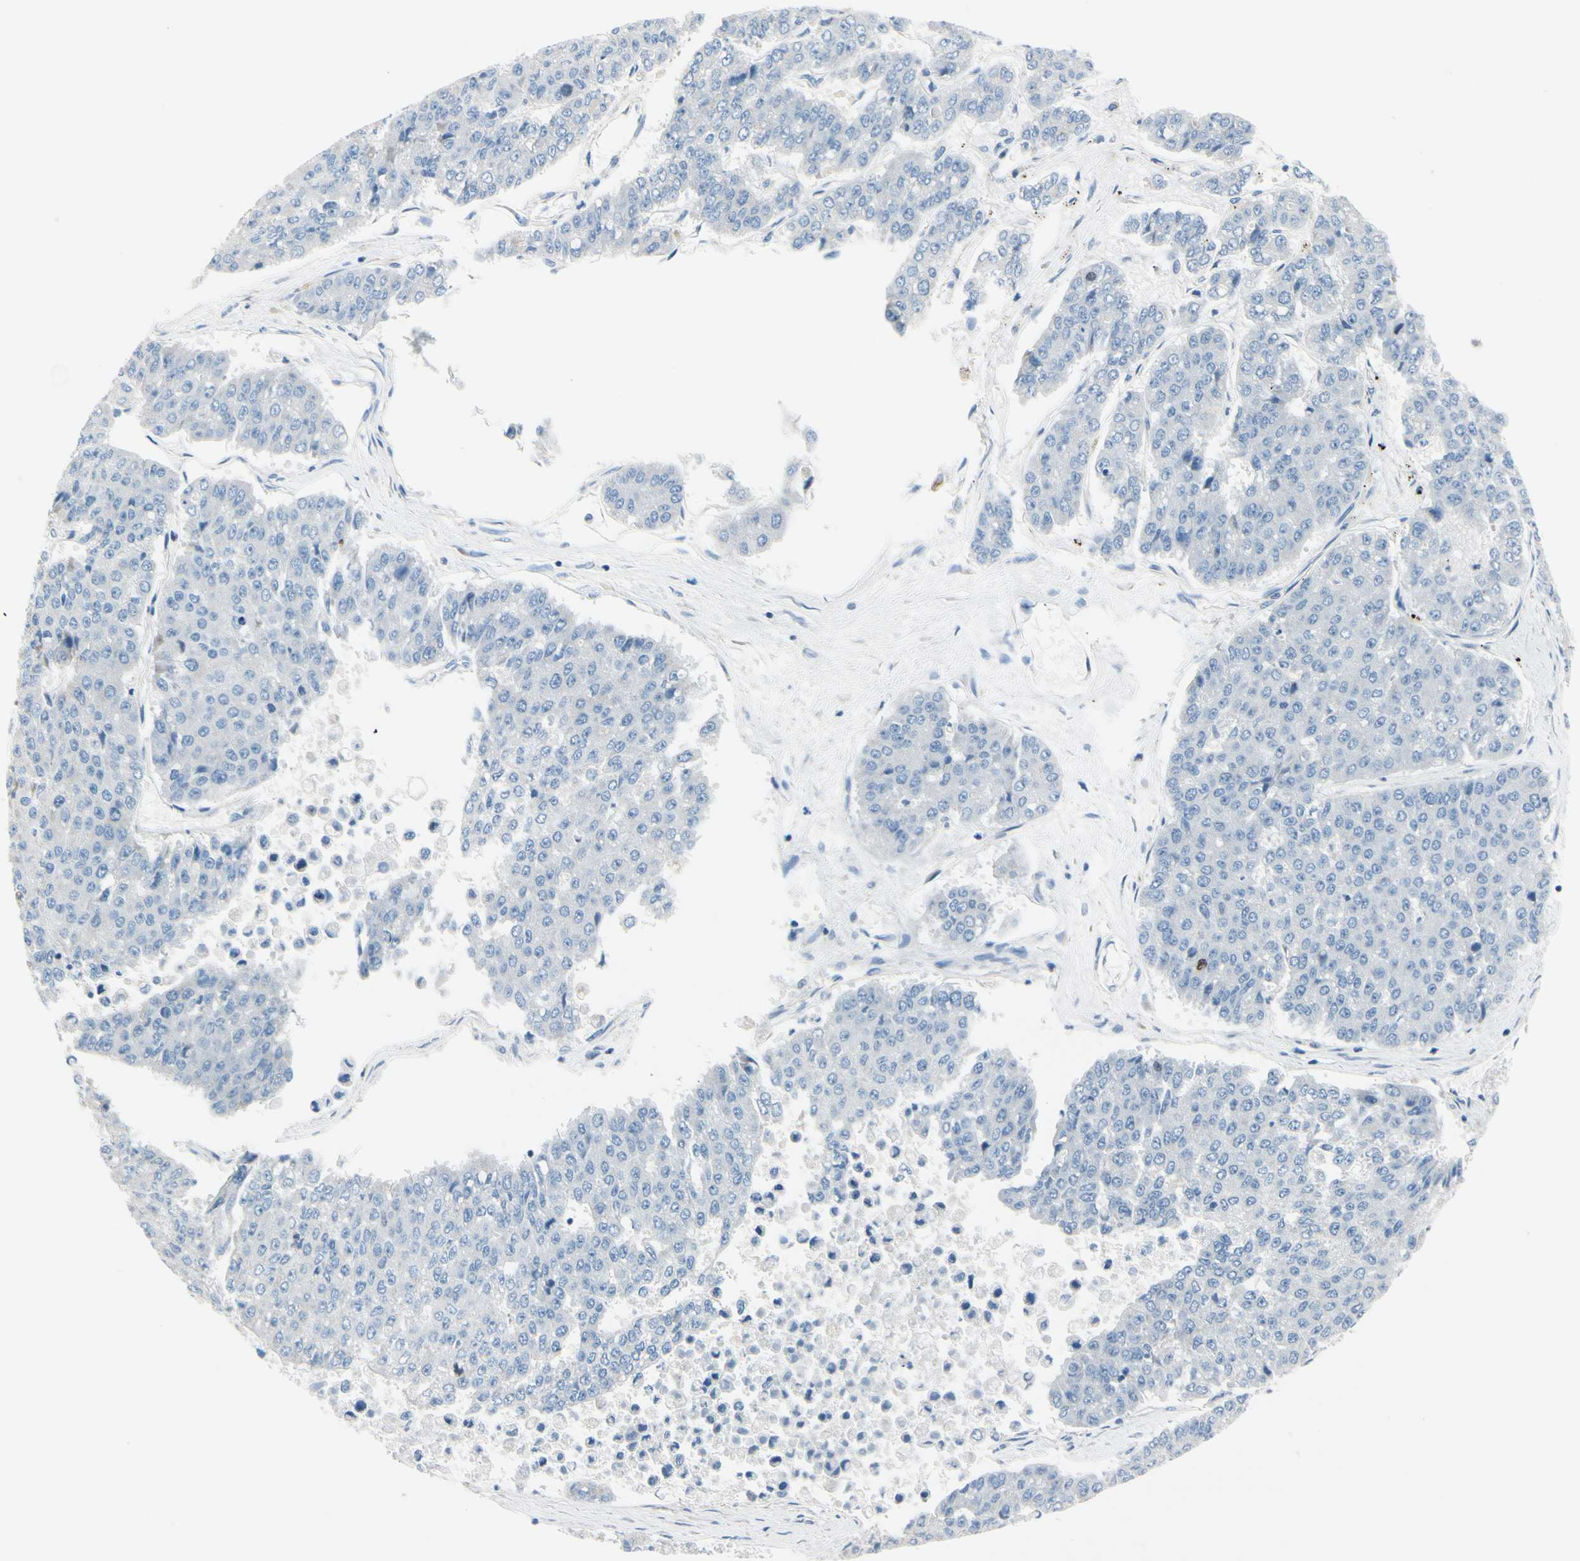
{"staining": {"intensity": "negative", "quantity": "none", "location": "none"}, "tissue": "pancreatic cancer", "cell_type": "Tumor cells", "image_type": "cancer", "snomed": [{"axis": "morphology", "description": "Adenocarcinoma, NOS"}, {"axis": "topography", "description": "Pancreas"}], "caption": "Pancreatic cancer (adenocarcinoma) was stained to show a protein in brown. There is no significant positivity in tumor cells.", "gene": "CKAP2", "patient": {"sex": "male", "age": 50}}